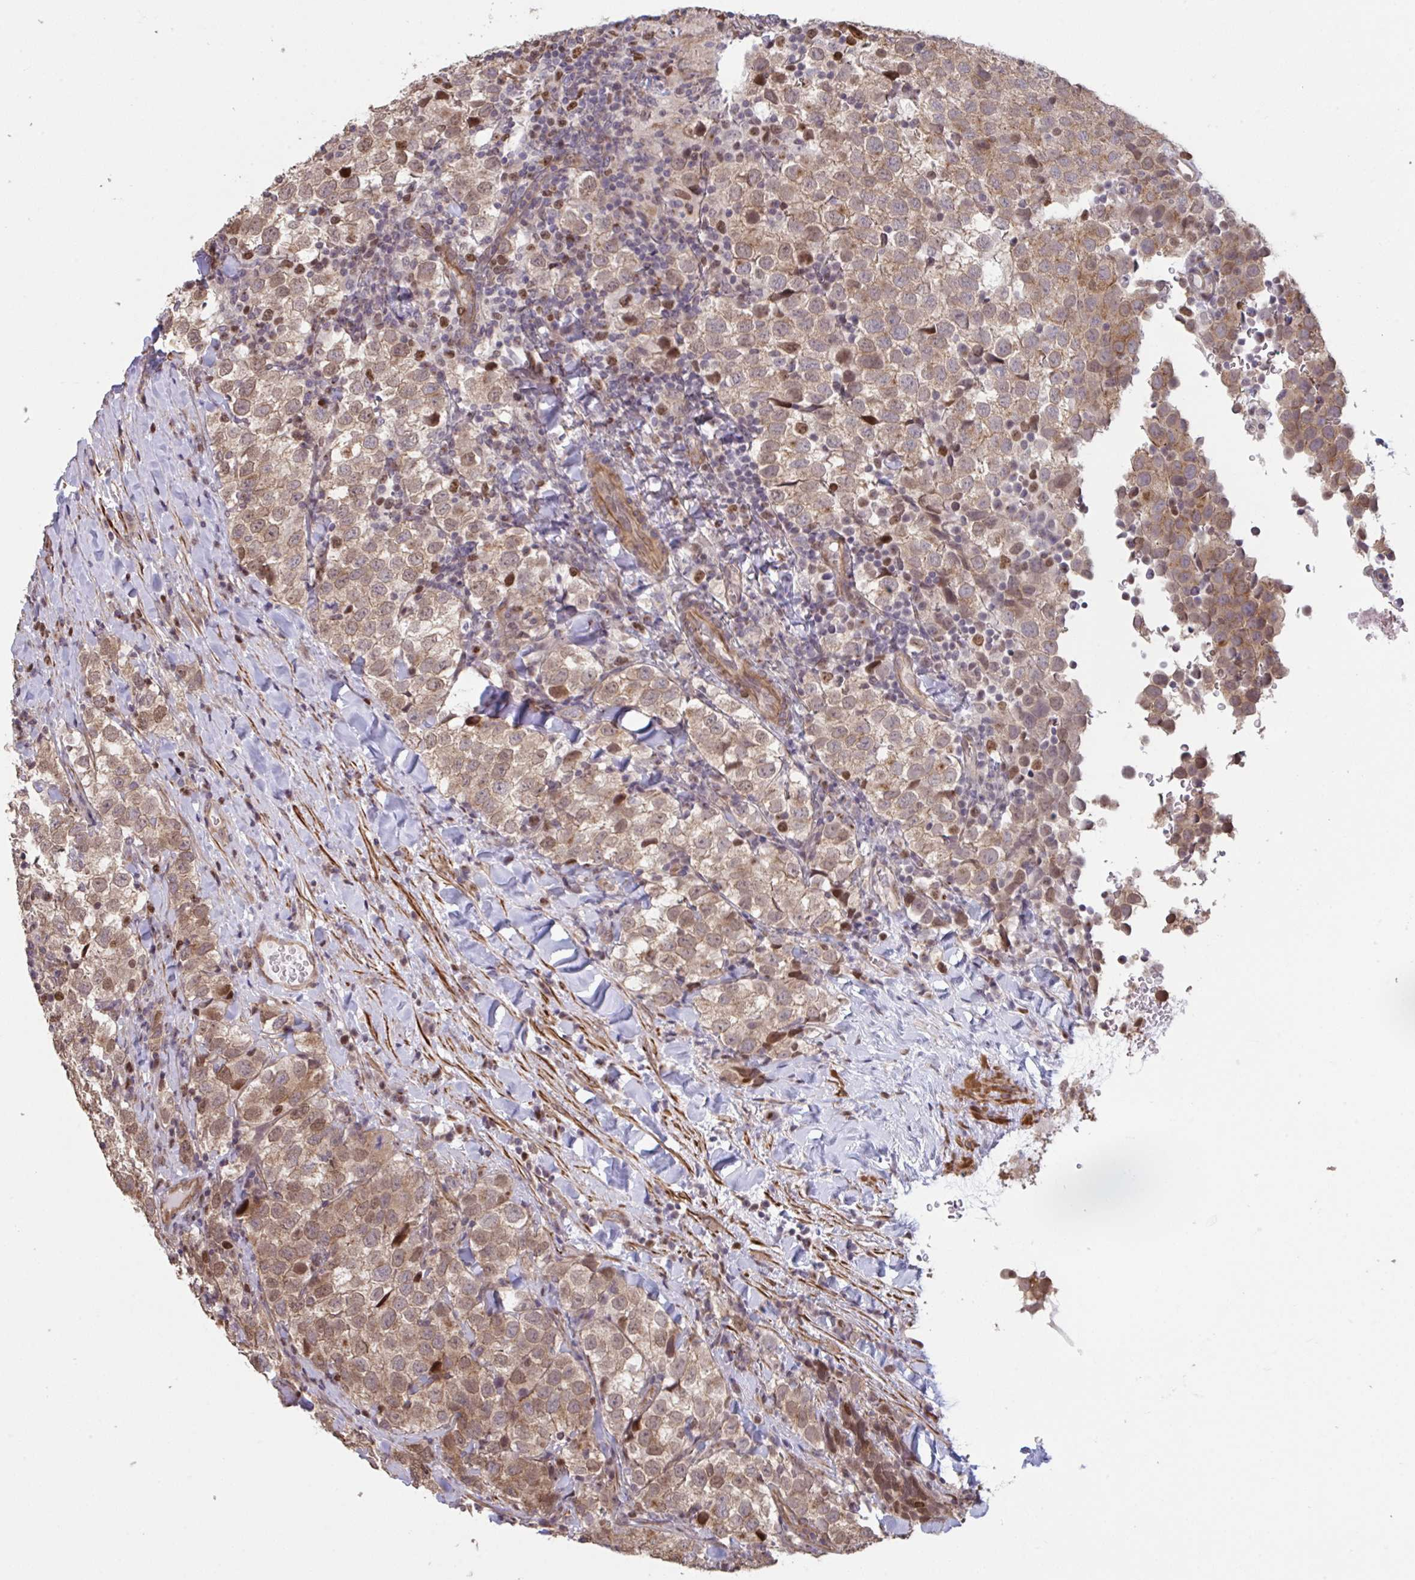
{"staining": {"intensity": "moderate", "quantity": ">75%", "location": "cytoplasmic/membranous,nuclear"}, "tissue": "testis cancer", "cell_type": "Tumor cells", "image_type": "cancer", "snomed": [{"axis": "morphology", "description": "Seminoma, NOS"}, {"axis": "topography", "description": "Testis"}], "caption": "Immunohistochemistry histopathology image of human testis cancer (seminoma) stained for a protein (brown), which displays medium levels of moderate cytoplasmic/membranous and nuclear positivity in approximately >75% of tumor cells.", "gene": "IPO5", "patient": {"sex": "male", "age": 34}}